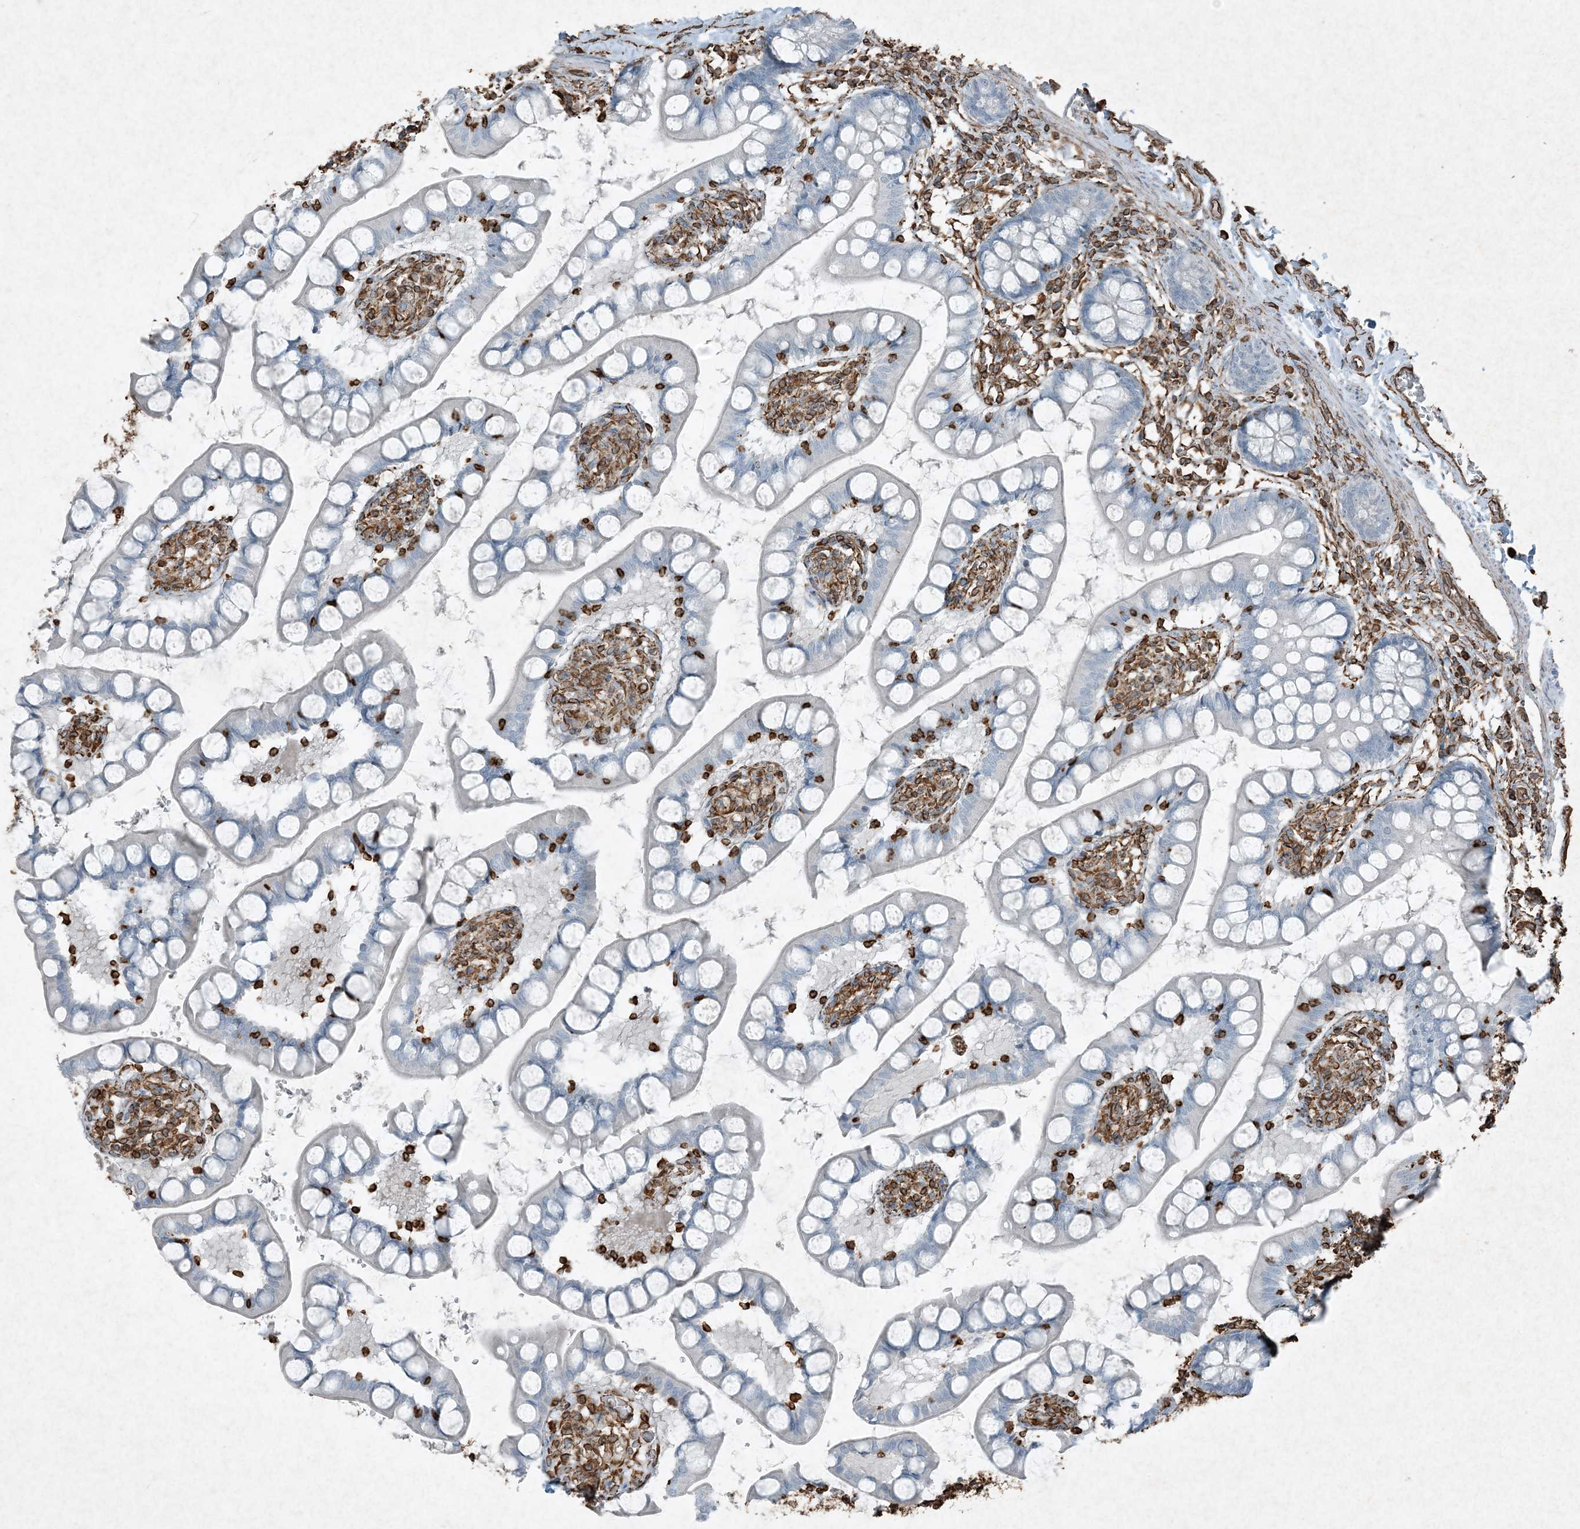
{"staining": {"intensity": "negative", "quantity": "none", "location": "none"}, "tissue": "small intestine", "cell_type": "Glandular cells", "image_type": "normal", "snomed": [{"axis": "morphology", "description": "Normal tissue, NOS"}, {"axis": "topography", "description": "Small intestine"}], "caption": "Immunohistochemistry photomicrograph of unremarkable human small intestine stained for a protein (brown), which demonstrates no expression in glandular cells. Nuclei are stained in blue.", "gene": "RYK", "patient": {"sex": "male", "age": 52}}